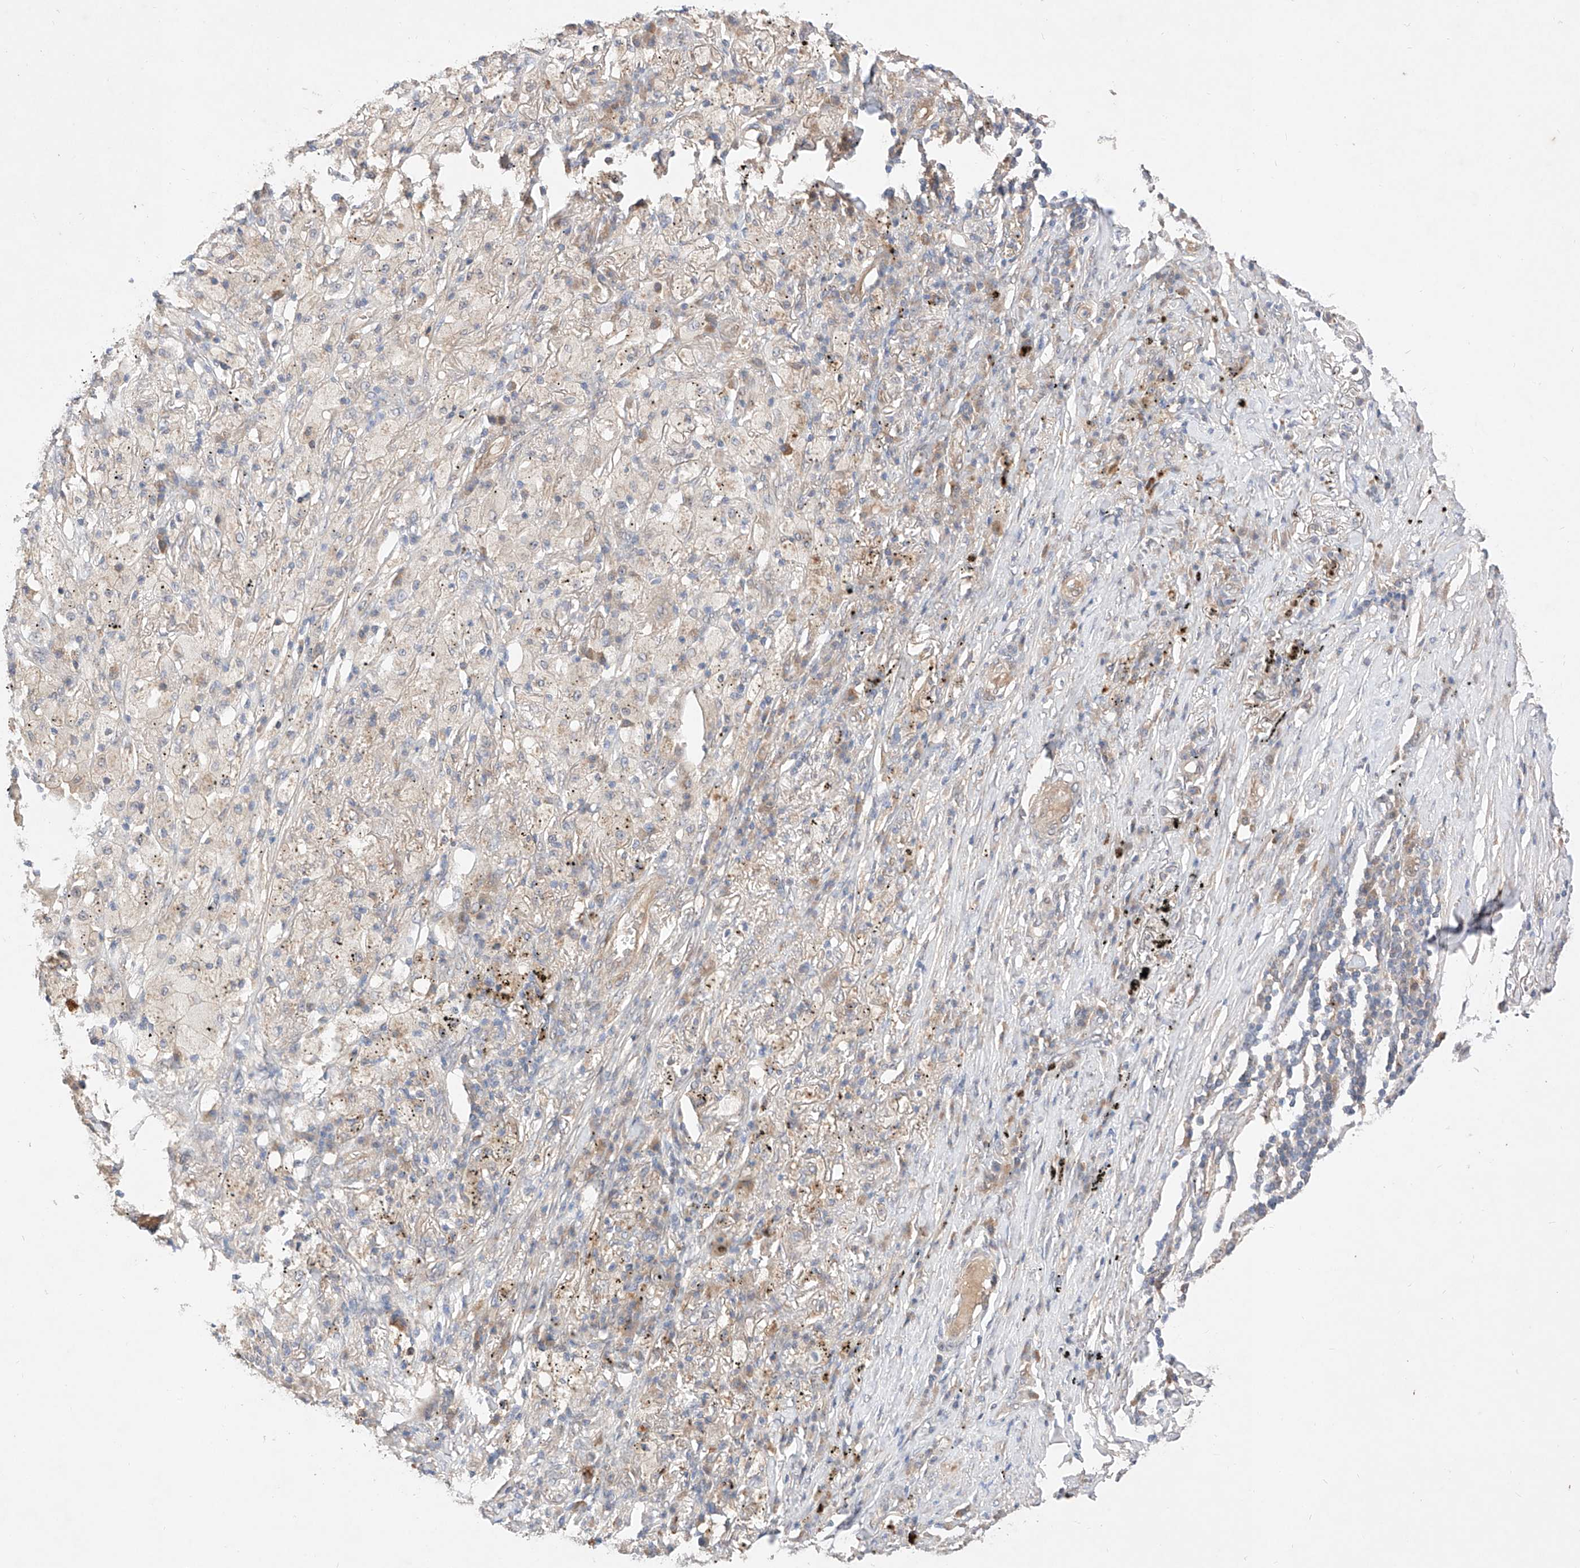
{"staining": {"intensity": "moderate", "quantity": "<25%", "location": "cytoplasmic/membranous"}, "tissue": "lung cancer", "cell_type": "Tumor cells", "image_type": "cancer", "snomed": [{"axis": "morphology", "description": "Squamous cell carcinoma, NOS"}, {"axis": "topography", "description": "Lung"}], "caption": "IHC photomicrograph of neoplastic tissue: human lung squamous cell carcinoma stained using immunohistochemistry (IHC) displays low levels of moderate protein expression localized specifically in the cytoplasmic/membranous of tumor cells, appearing as a cytoplasmic/membranous brown color.", "gene": "ZNF124", "patient": {"sex": "female", "age": 63}}